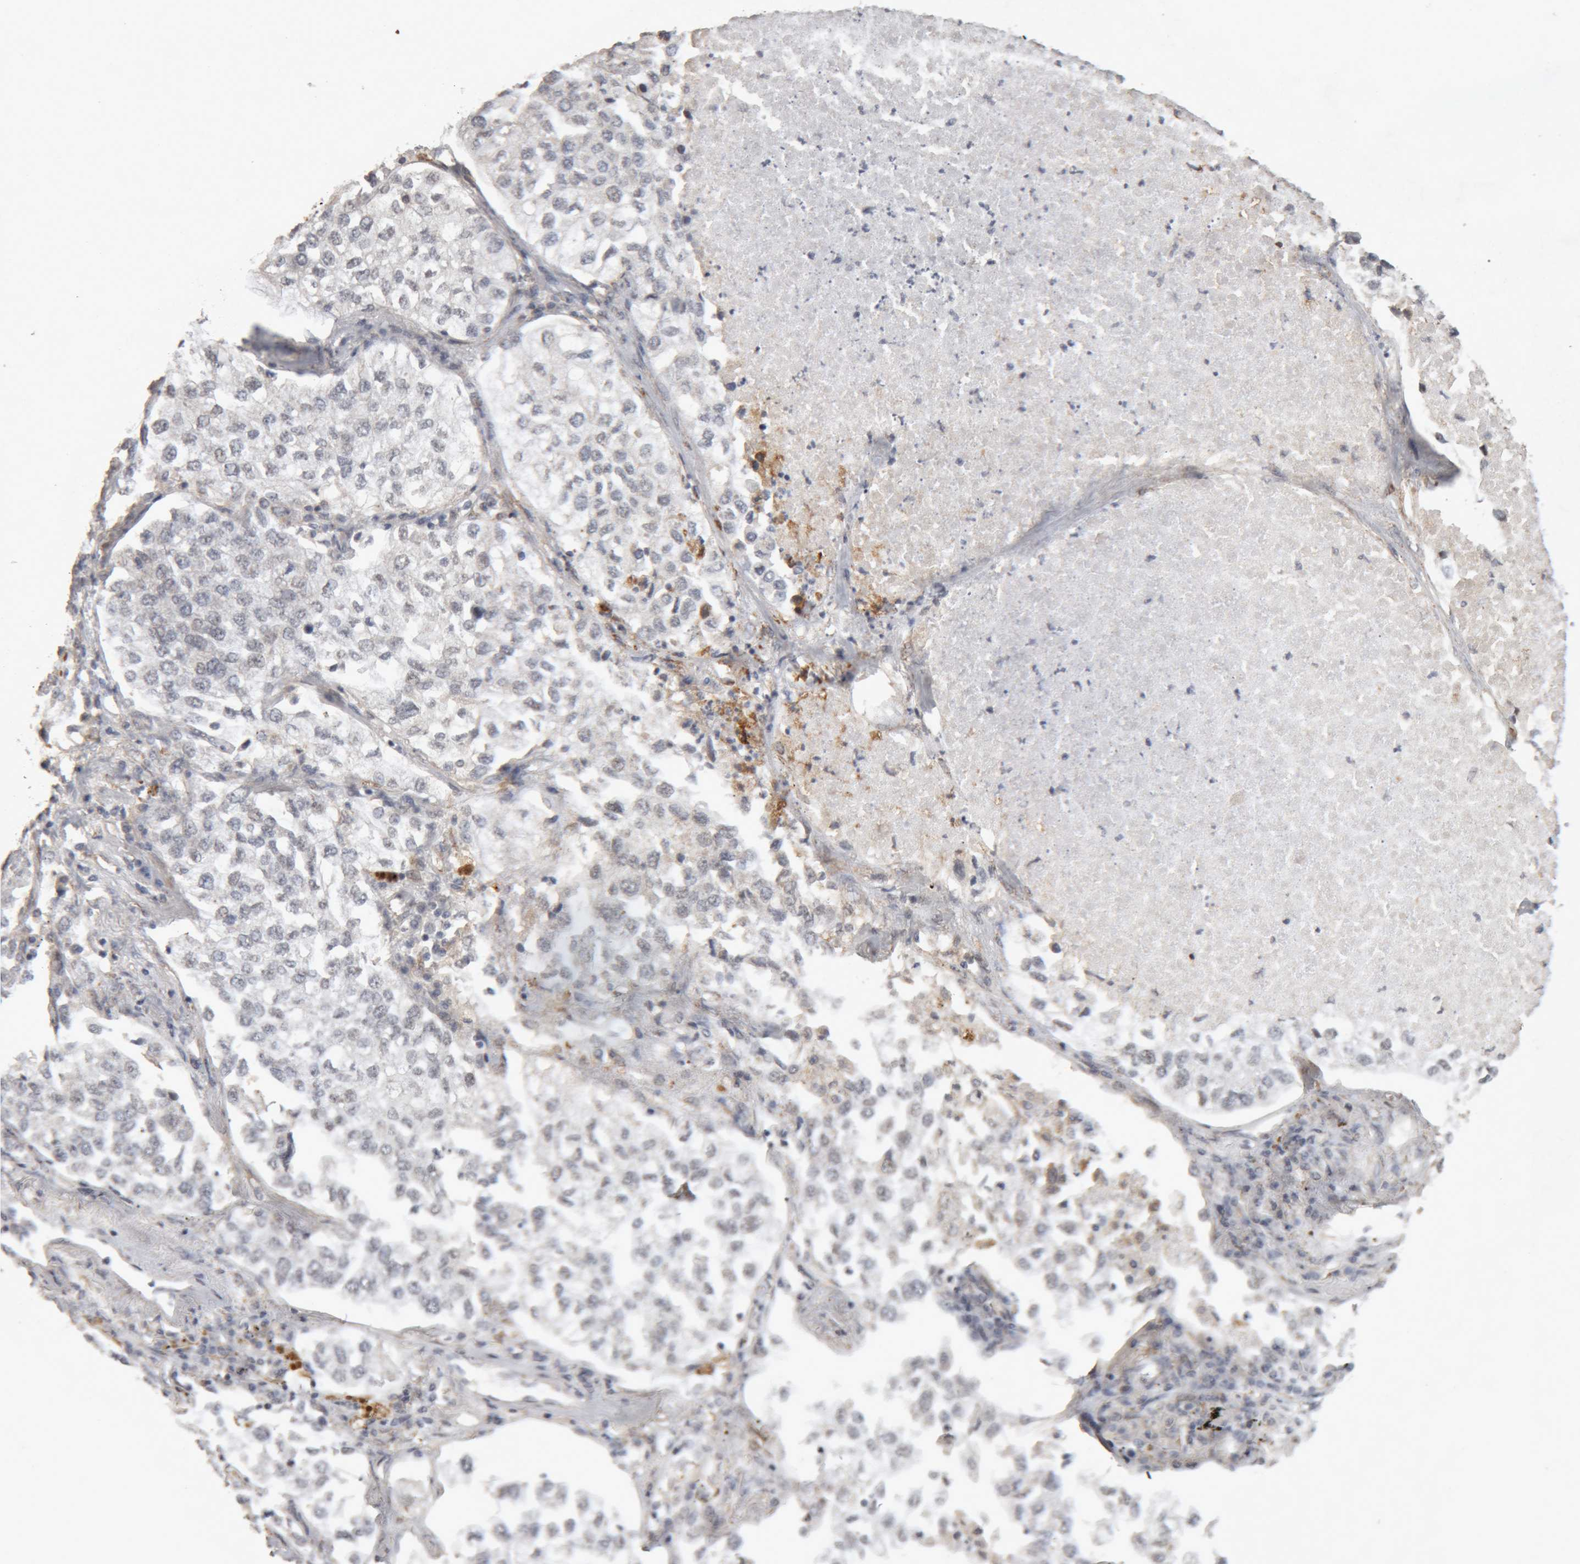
{"staining": {"intensity": "negative", "quantity": "none", "location": "none"}, "tissue": "lung cancer", "cell_type": "Tumor cells", "image_type": "cancer", "snomed": [{"axis": "morphology", "description": "Adenocarcinoma, NOS"}, {"axis": "topography", "description": "Lung"}], "caption": "This is an IHC photomicrograph of human lung cancer (adenocarcinoma). There is no positivity in tumor cells.", "gene": "MEP1A", "patient": {"sex": "male", "age": 63}}